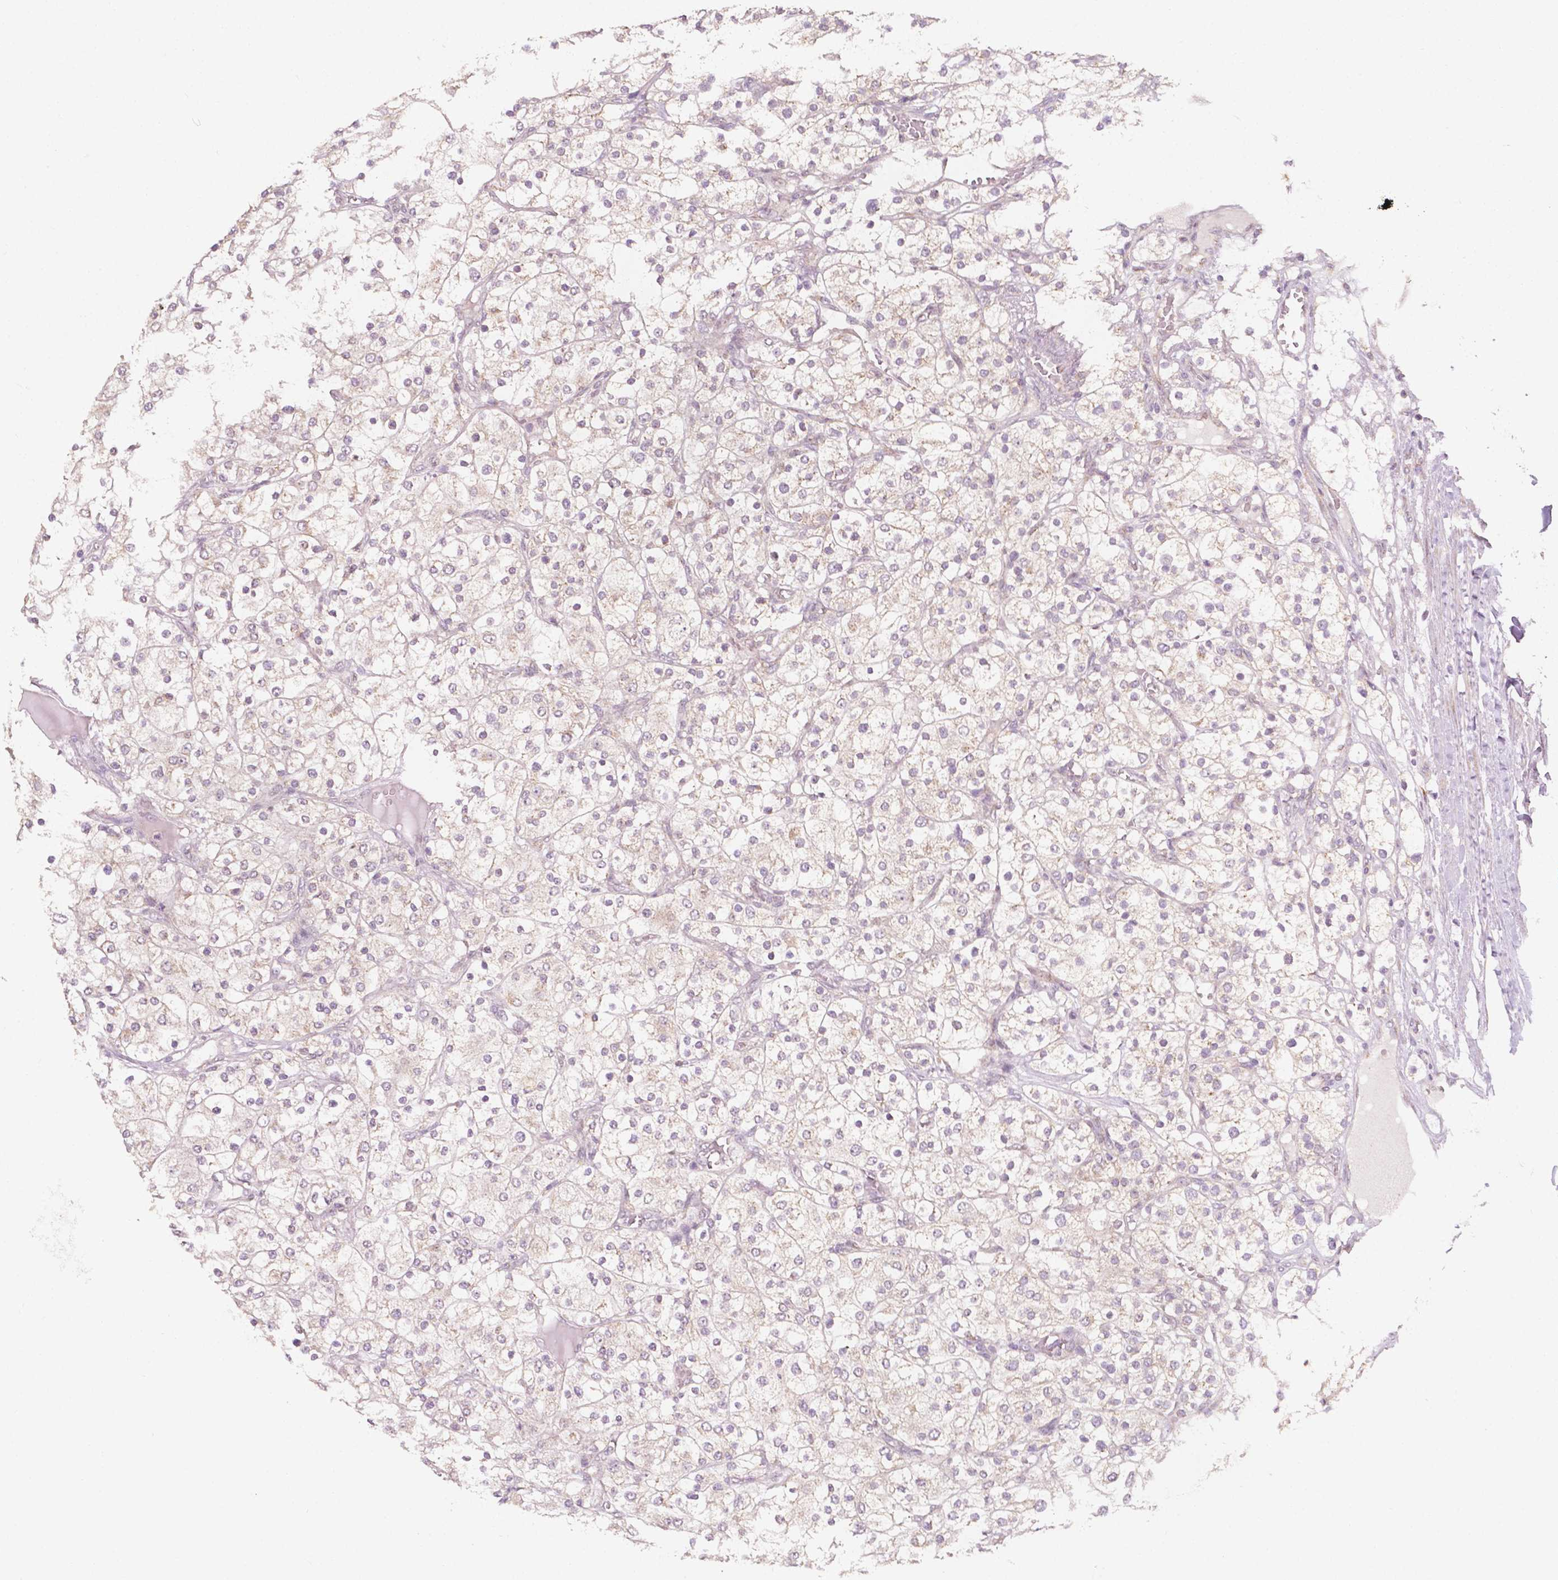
{"staining": {"intensity": "negative", "quantity": "none", "location": "none"}, "tissue": "renal cancer", "cell_type": "Tumor cells", "image_type": "cancer", "snomed": [{"axis": "morphology", "description": "Adenocarcinoma, NOS"}, {"axis": "topography", "description": "Kidney"}], "caption": "There is no significant expression in tumor cells of renal adenocarcinoma.", "gene": "EBAG9", "patient": {"sex": "male", "age": 80}}